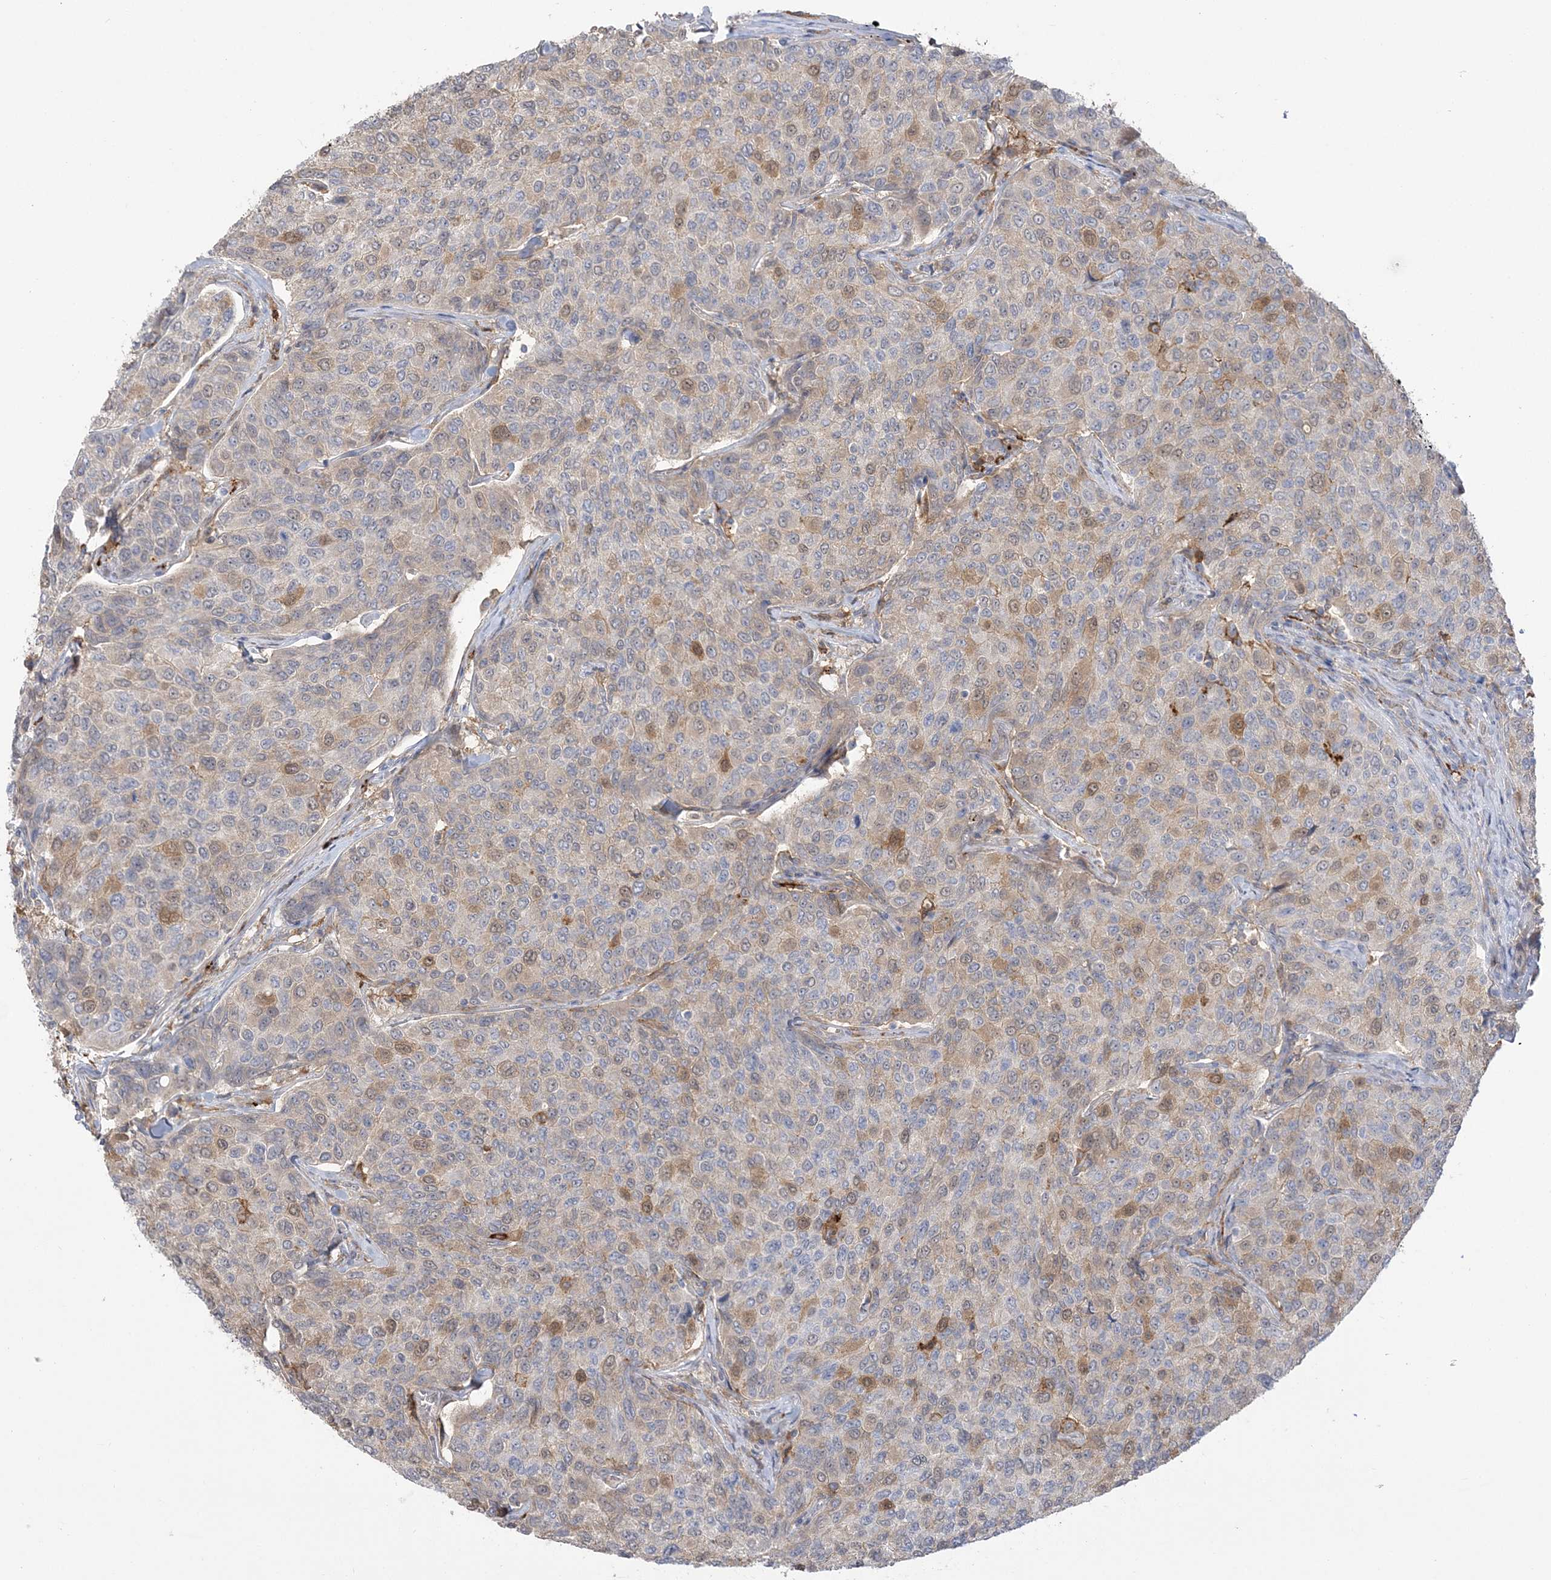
{"staining": {"intensity": "moderate", "quantity": "<25%", "location": "cytoplasmic/membranous"}, "tissue": "breast cancer", "cell_type": "Tumor cells", "image_type": "cancer", "snomed": [{"axis": "morphology", "description": "Duct carcinoma"}, {"axis": "topography", "description": "Breast"}], "caption": "Immunohistochemical staining of breast cancer demonstrates moderate cytoplasmic/membranous protein staining in approximately <25% of tumor cells.", "gene": "HAAO", "patient": {"sex": "female", "age": 55}}